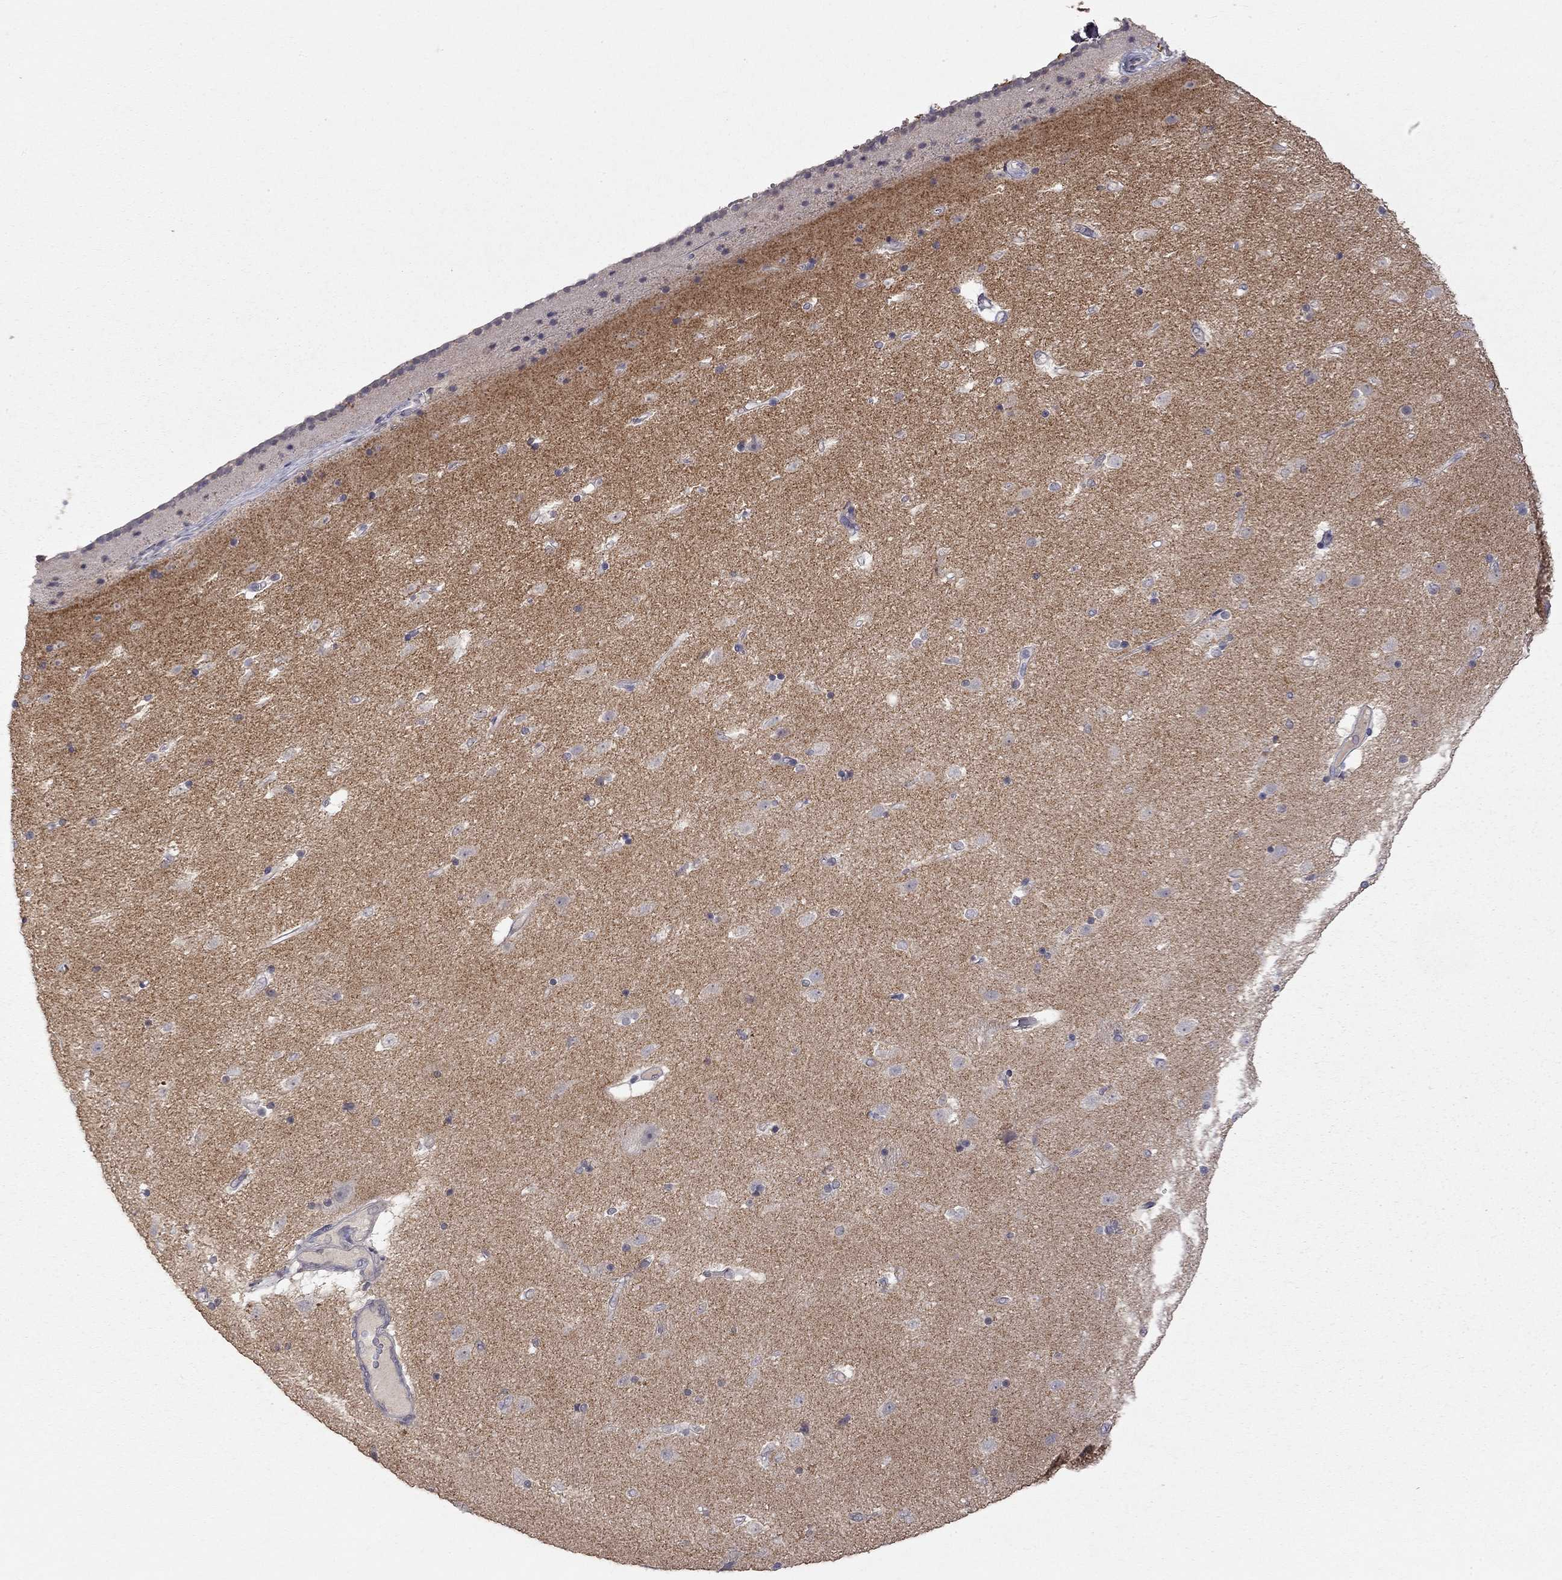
{"staining": {"intensity": "negative", "quantity": "none", "location": "none"}, "tissue": "caudate", "cell_type": "Glial cells", "image_type": "normal", "snomed": [{"axis": "morphology", "description": "Normal tissue, NOS"}, {"axis": "topography", "description": "Lateral ventricle wall"}], "caption": "Immunohistochemical staining of unremarkable human caudate reveals no significant staining in glial cells. (DAB IHC visualized using brightfield microscopy, high magnification).", "gene": "SYT12", "patient": {"sex": "female", "age": 71}}